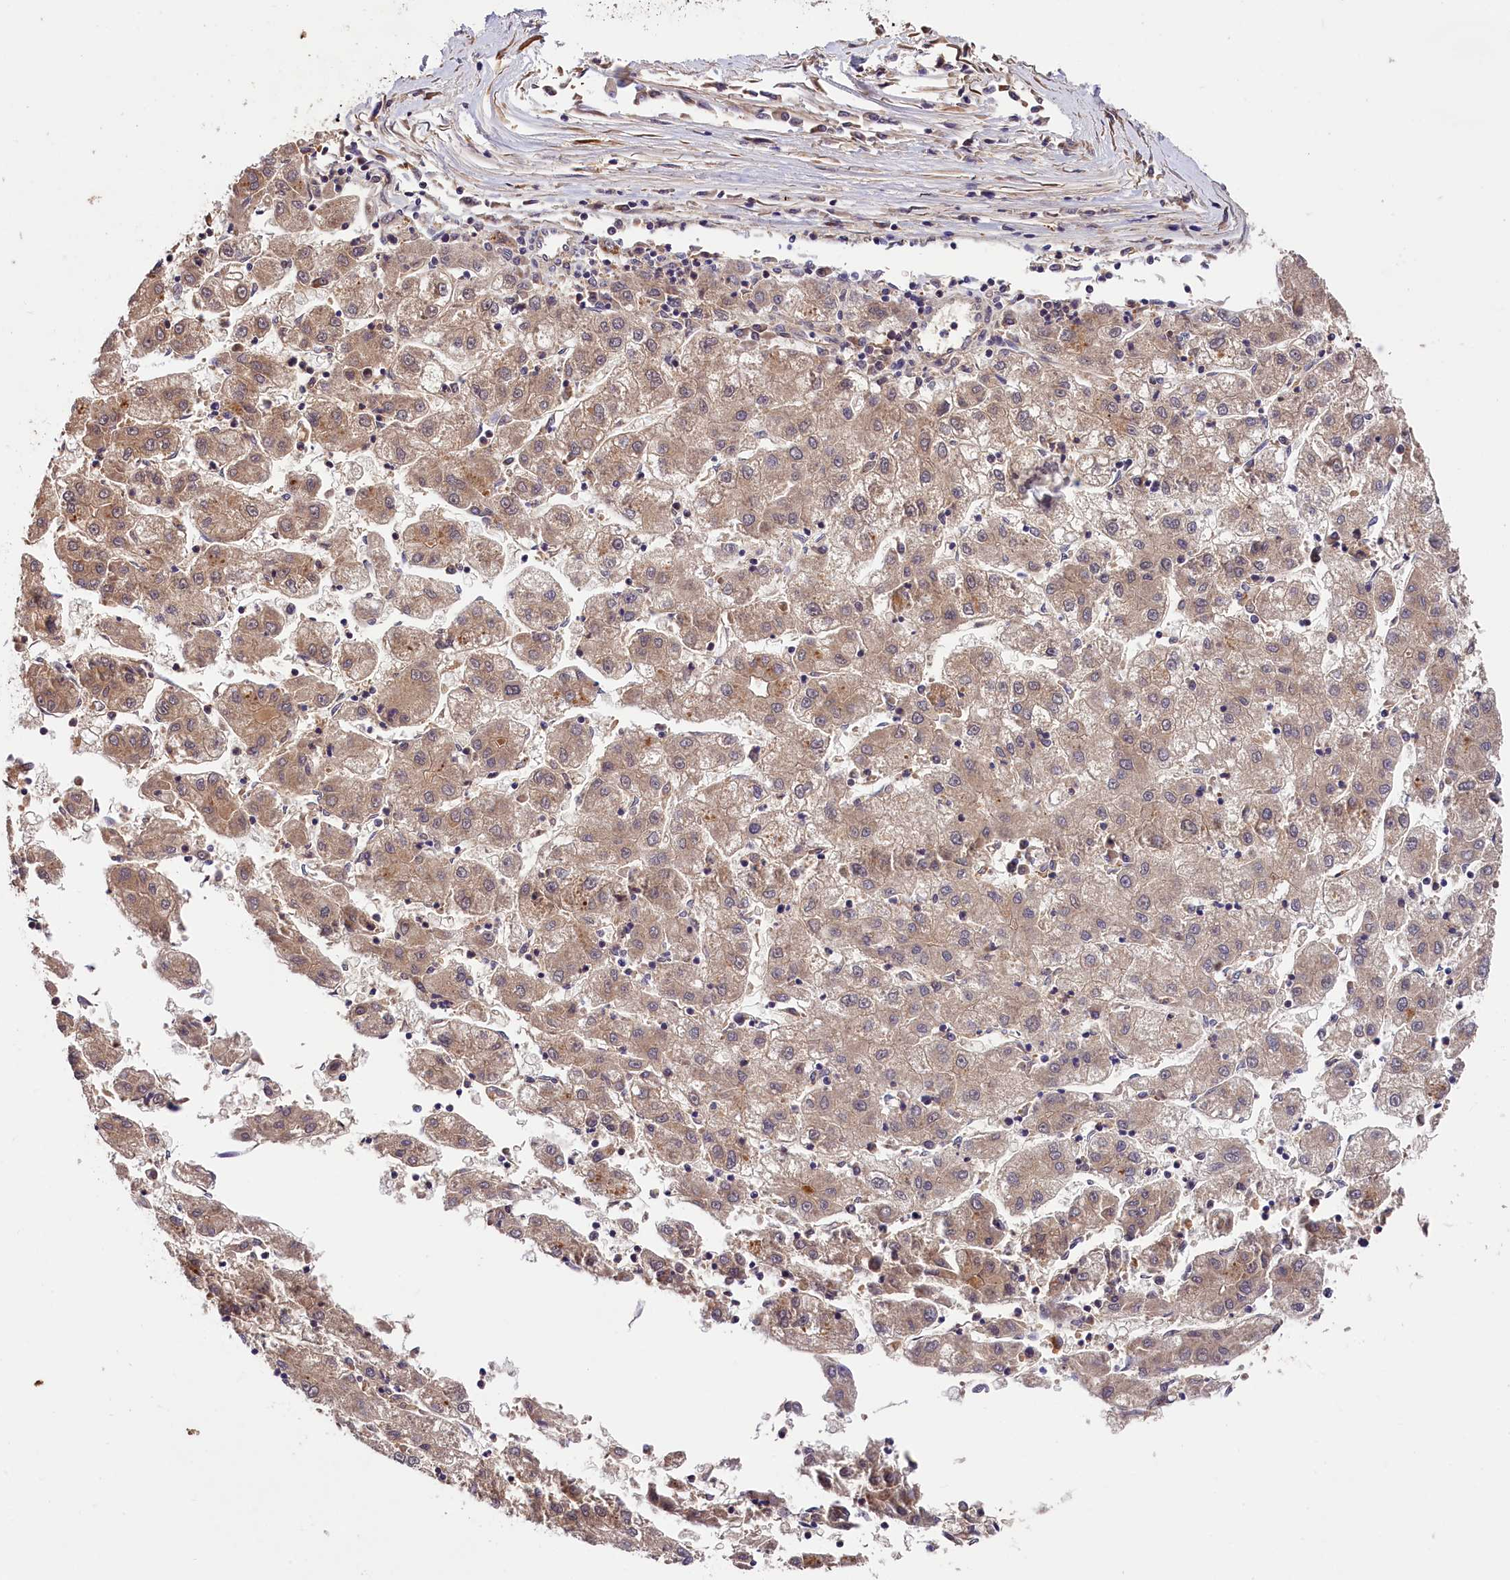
{"staining": {"intensity": "weak", "quantity": "25%-75%", "location": "cytoplasmic/membranous"}, "tissue": "liver cancer", "cell_type": "Tumor cells", "image_type": "cancer", "snomed": [{"axis": "morphology", "description": "Carcinoma, Hepatocellular, NOS"}, {"axis": "topography", "description": "Liver"}], "caption": "There is low levels of weak cytoplasmic/membranous expression in tumor cells of liver cancer, as demonstrated by immunohistochemical staining (brown color).", "gene": "PHAF1", "patient": {"sex": "male", "age": 72}}